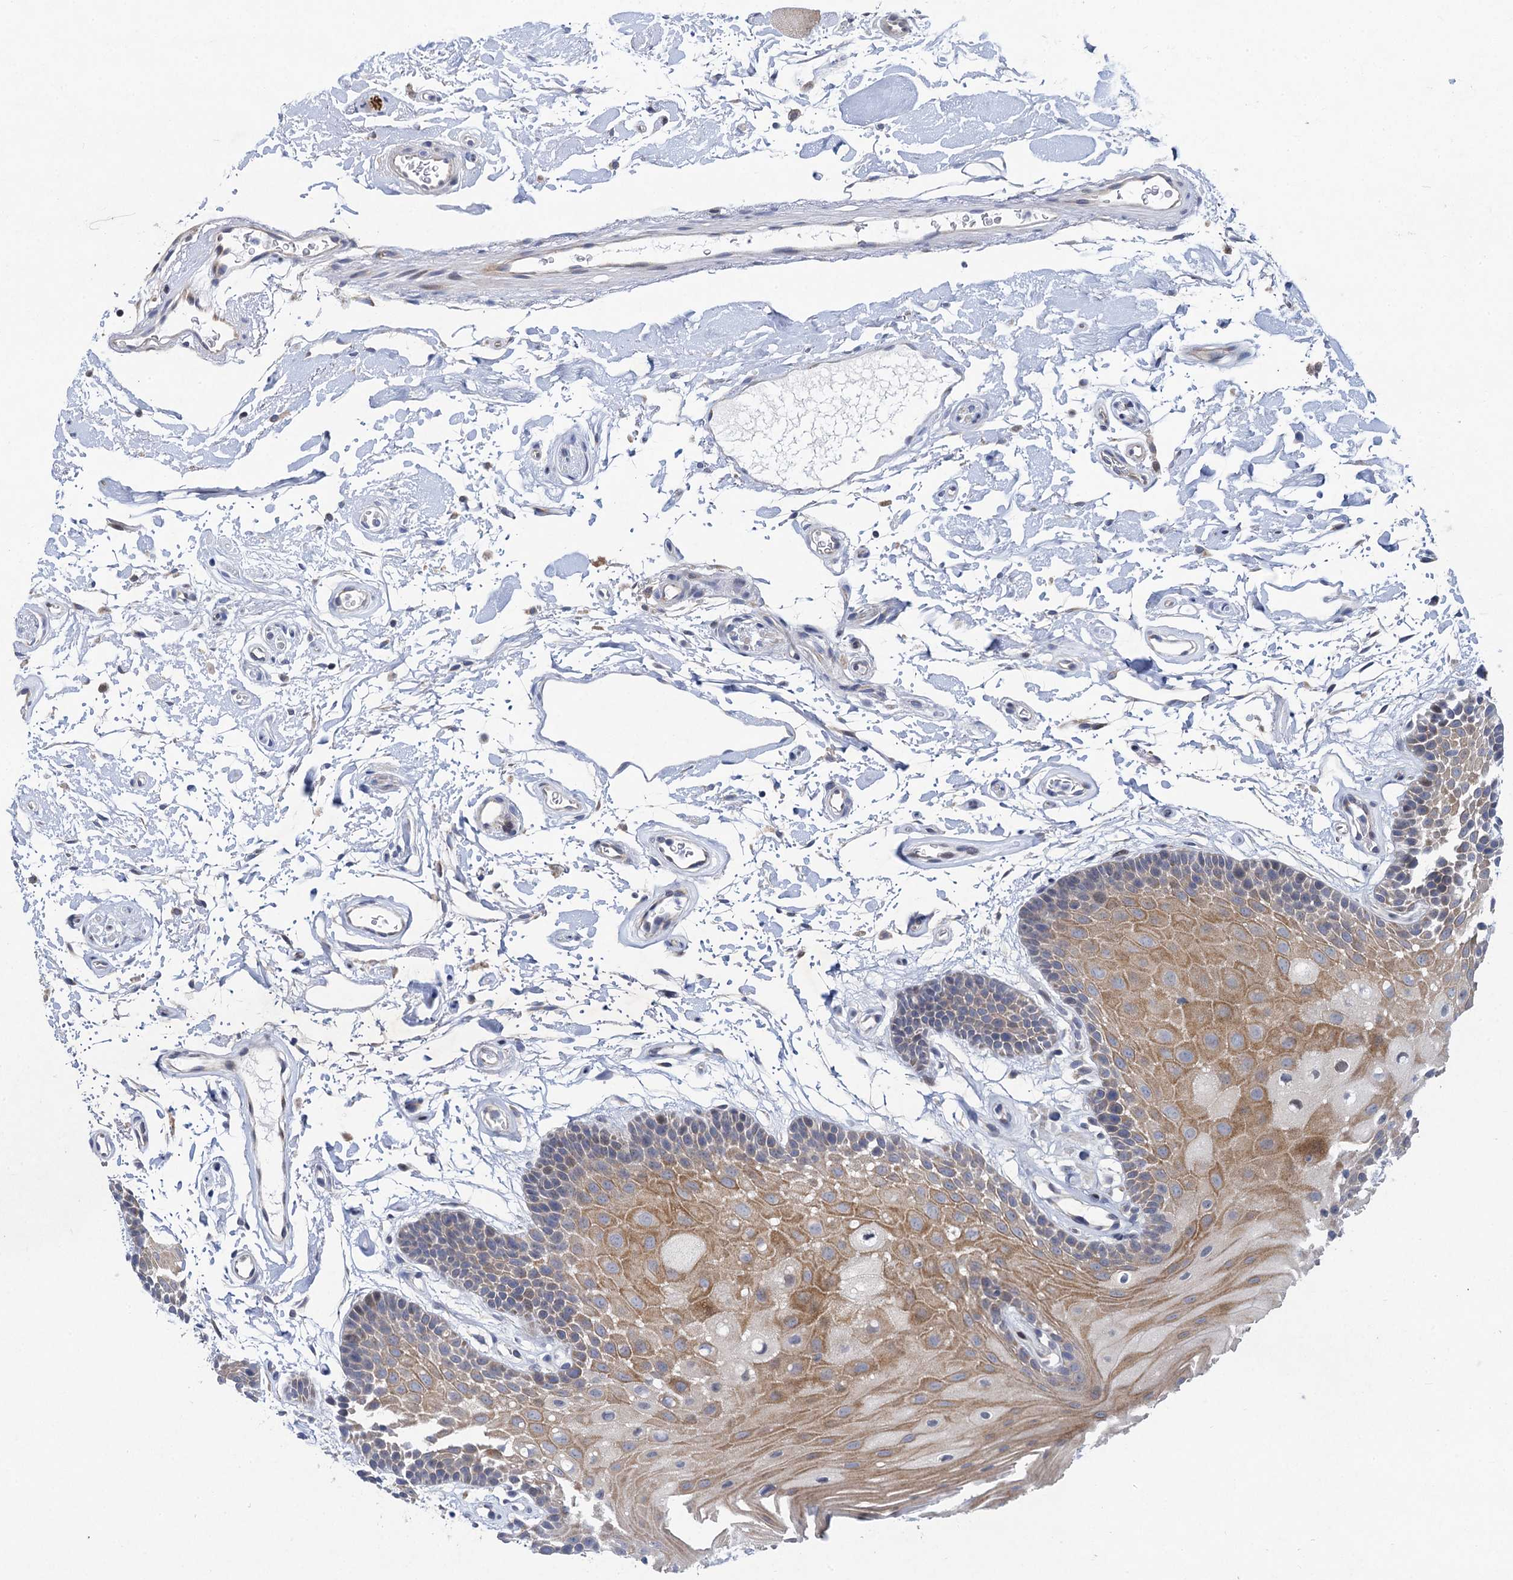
{"staining": {"intensity": "moderate", "quantity": "25%-75%", "location": "cytoplasmic/membranous"}, "tissue": "oral mucosa", "cell_type": "Squamous epithelial cells", "image_type": "normal", "snomed": [{"axis": "morphology", "description": "Normal tissue, NOS"}, {"axis": "topography", "description": "Oral tissue"}], "caption": "Brown immunohistochemical staining in normal human oral mucosa exhibits moderate cytoplasmic/membranous expression in approximately 25%-75% of squamous epithelial cells.", "gene": "QPCTL", "patient": {"sex": "male", "age": 62}}